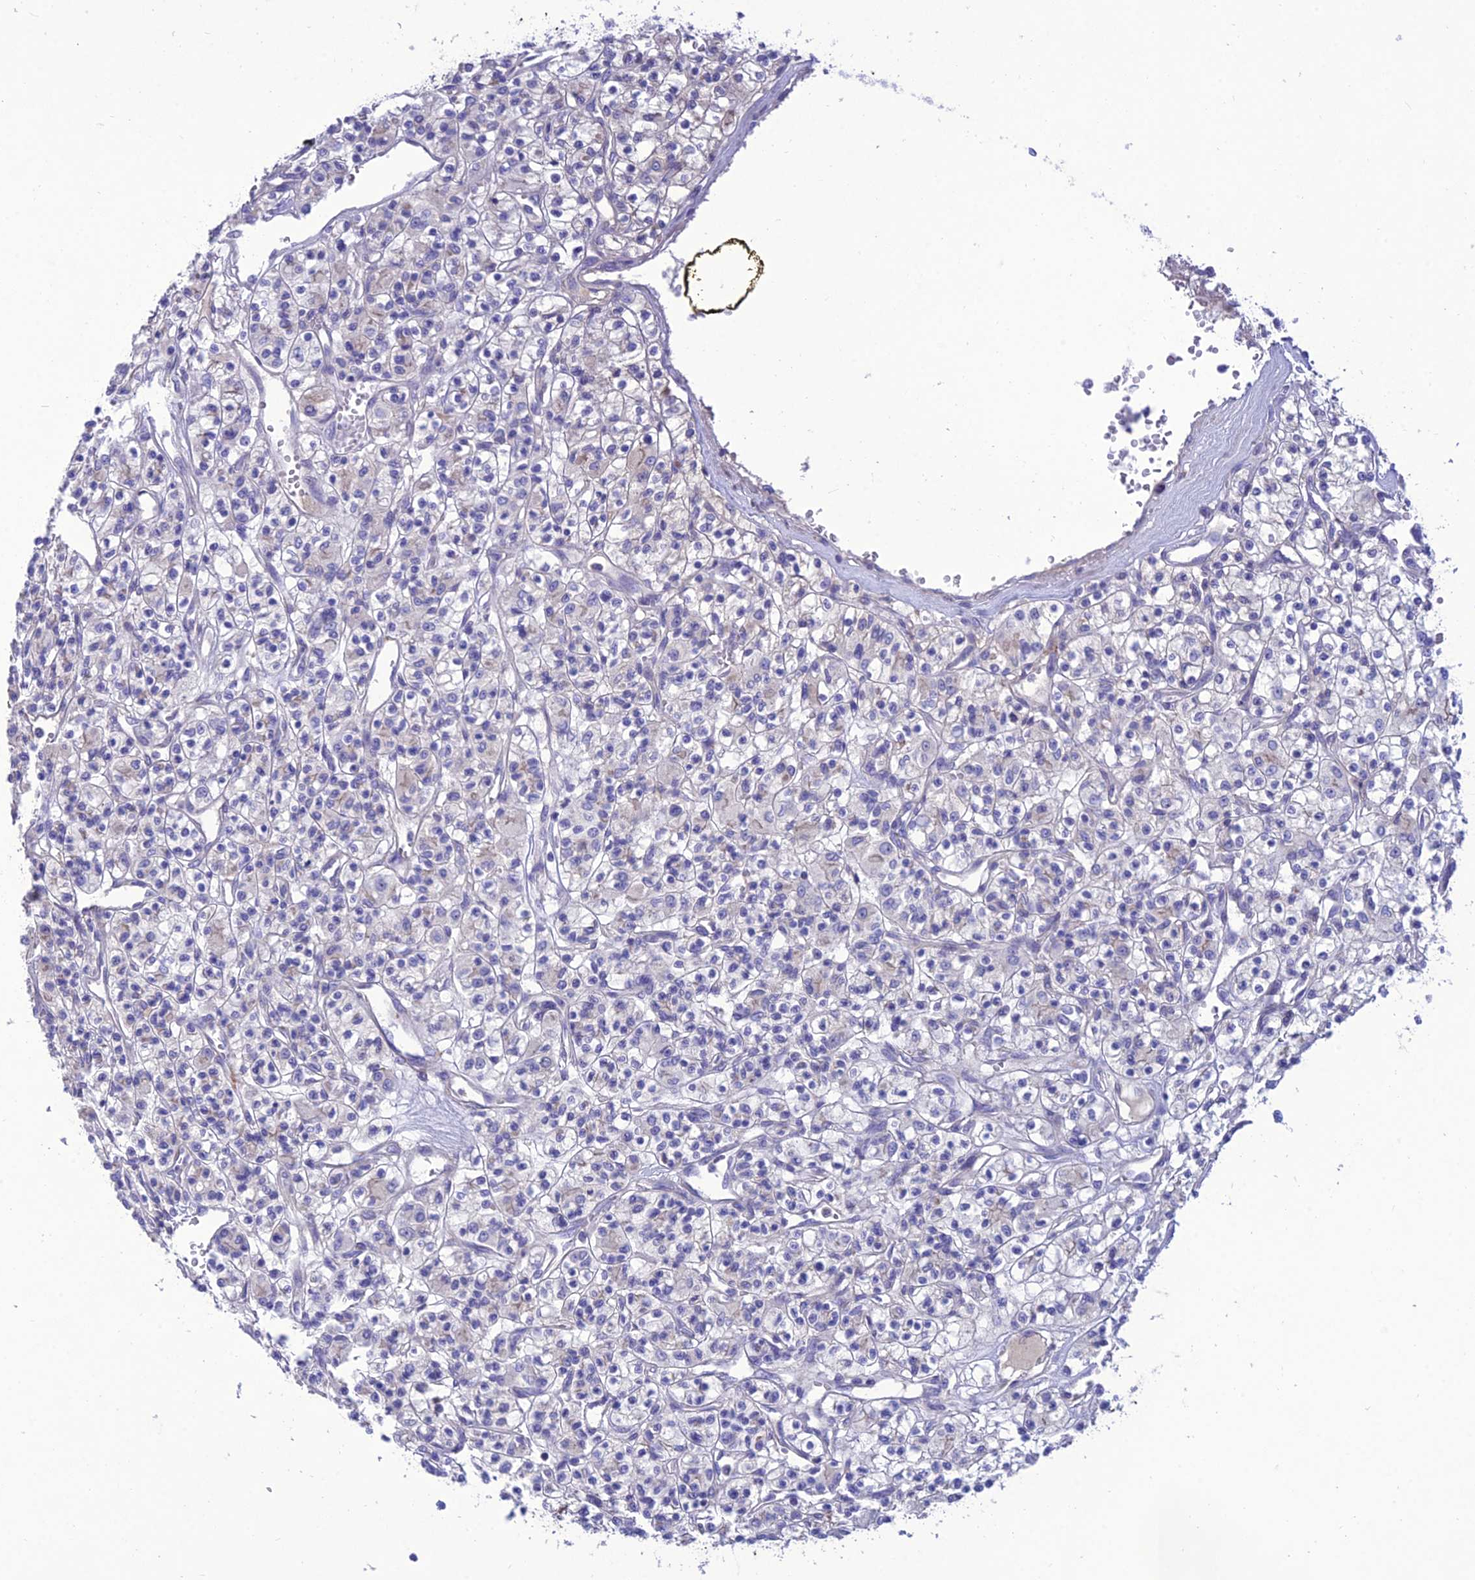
{"staining": {"intensity": "negative", "quantity": "none", "location": "none"}, "tissue": "renal cancer", "cell_type": "Tumor cells", "image_type": "cancer", "snomed": [{"axis": "morphology", "description": "Adenocarcinoma, NOS"}, {"axis": "topography", "description": "Kidney"}], "caption": "Human adenocarcinoma (renal) stained for a protein using immunohistochemistry displays no positivity in tumor cells.", "gene": "TEKT3", "patient": {"sex": "female", "age": 59}}